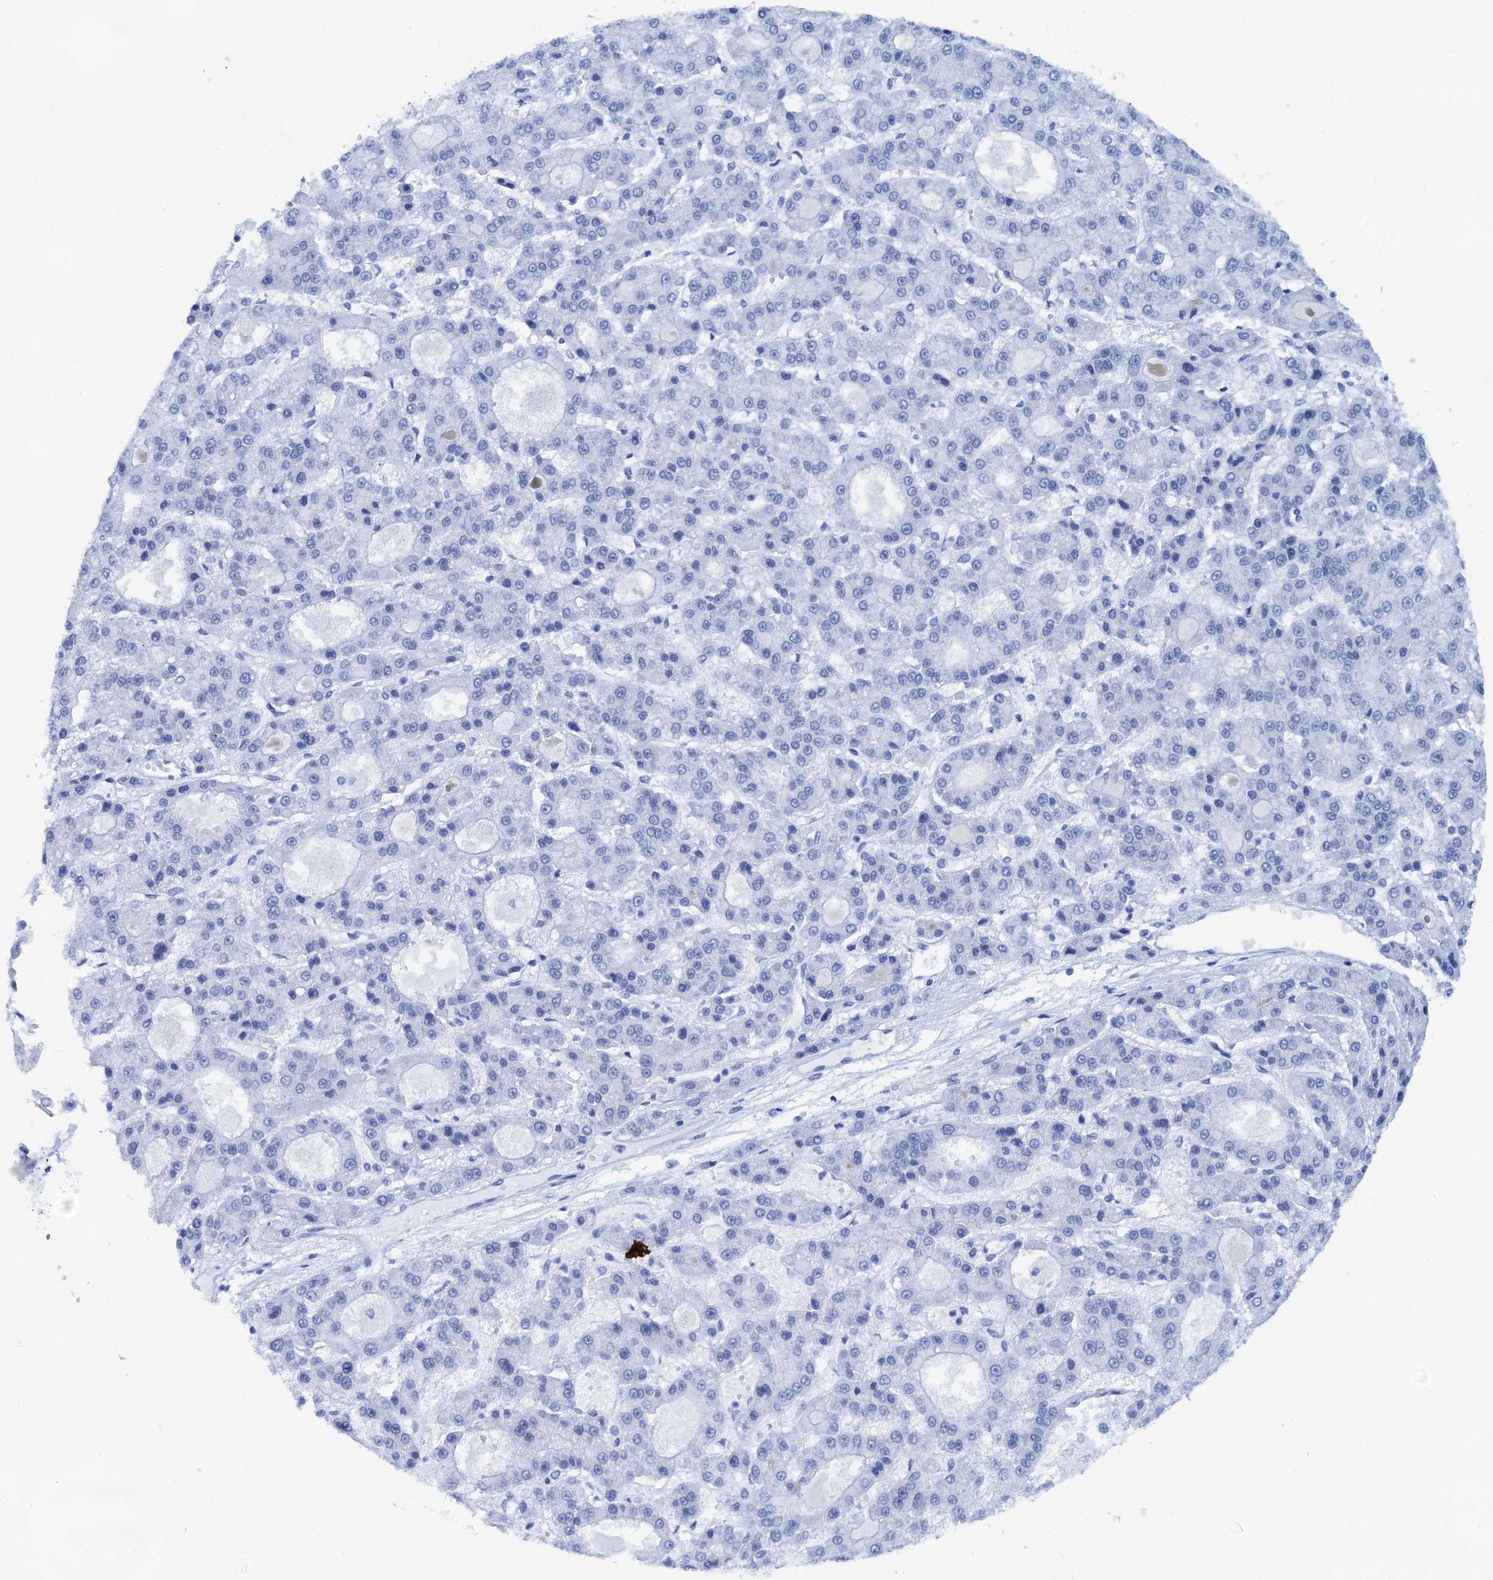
{"staining": {"intensity": "negative", "quantity": "none", "location": "none"}, "tissue": "liver cancer", "cell_type": "Tumor cells", "image_type": "cancer", "snomed": [{"axis": "morphology", "description": "Carcinoma, Hepatocellular, NOS"}, {"axis": "topography", "description": "Liver"}], "caption": "Protein analysis of liver hepatocellular carcinoma exhibits no significant positivity in tumor cells.", "gene": "PTGES3", "patient": {"sex": "male", "age": 70}}